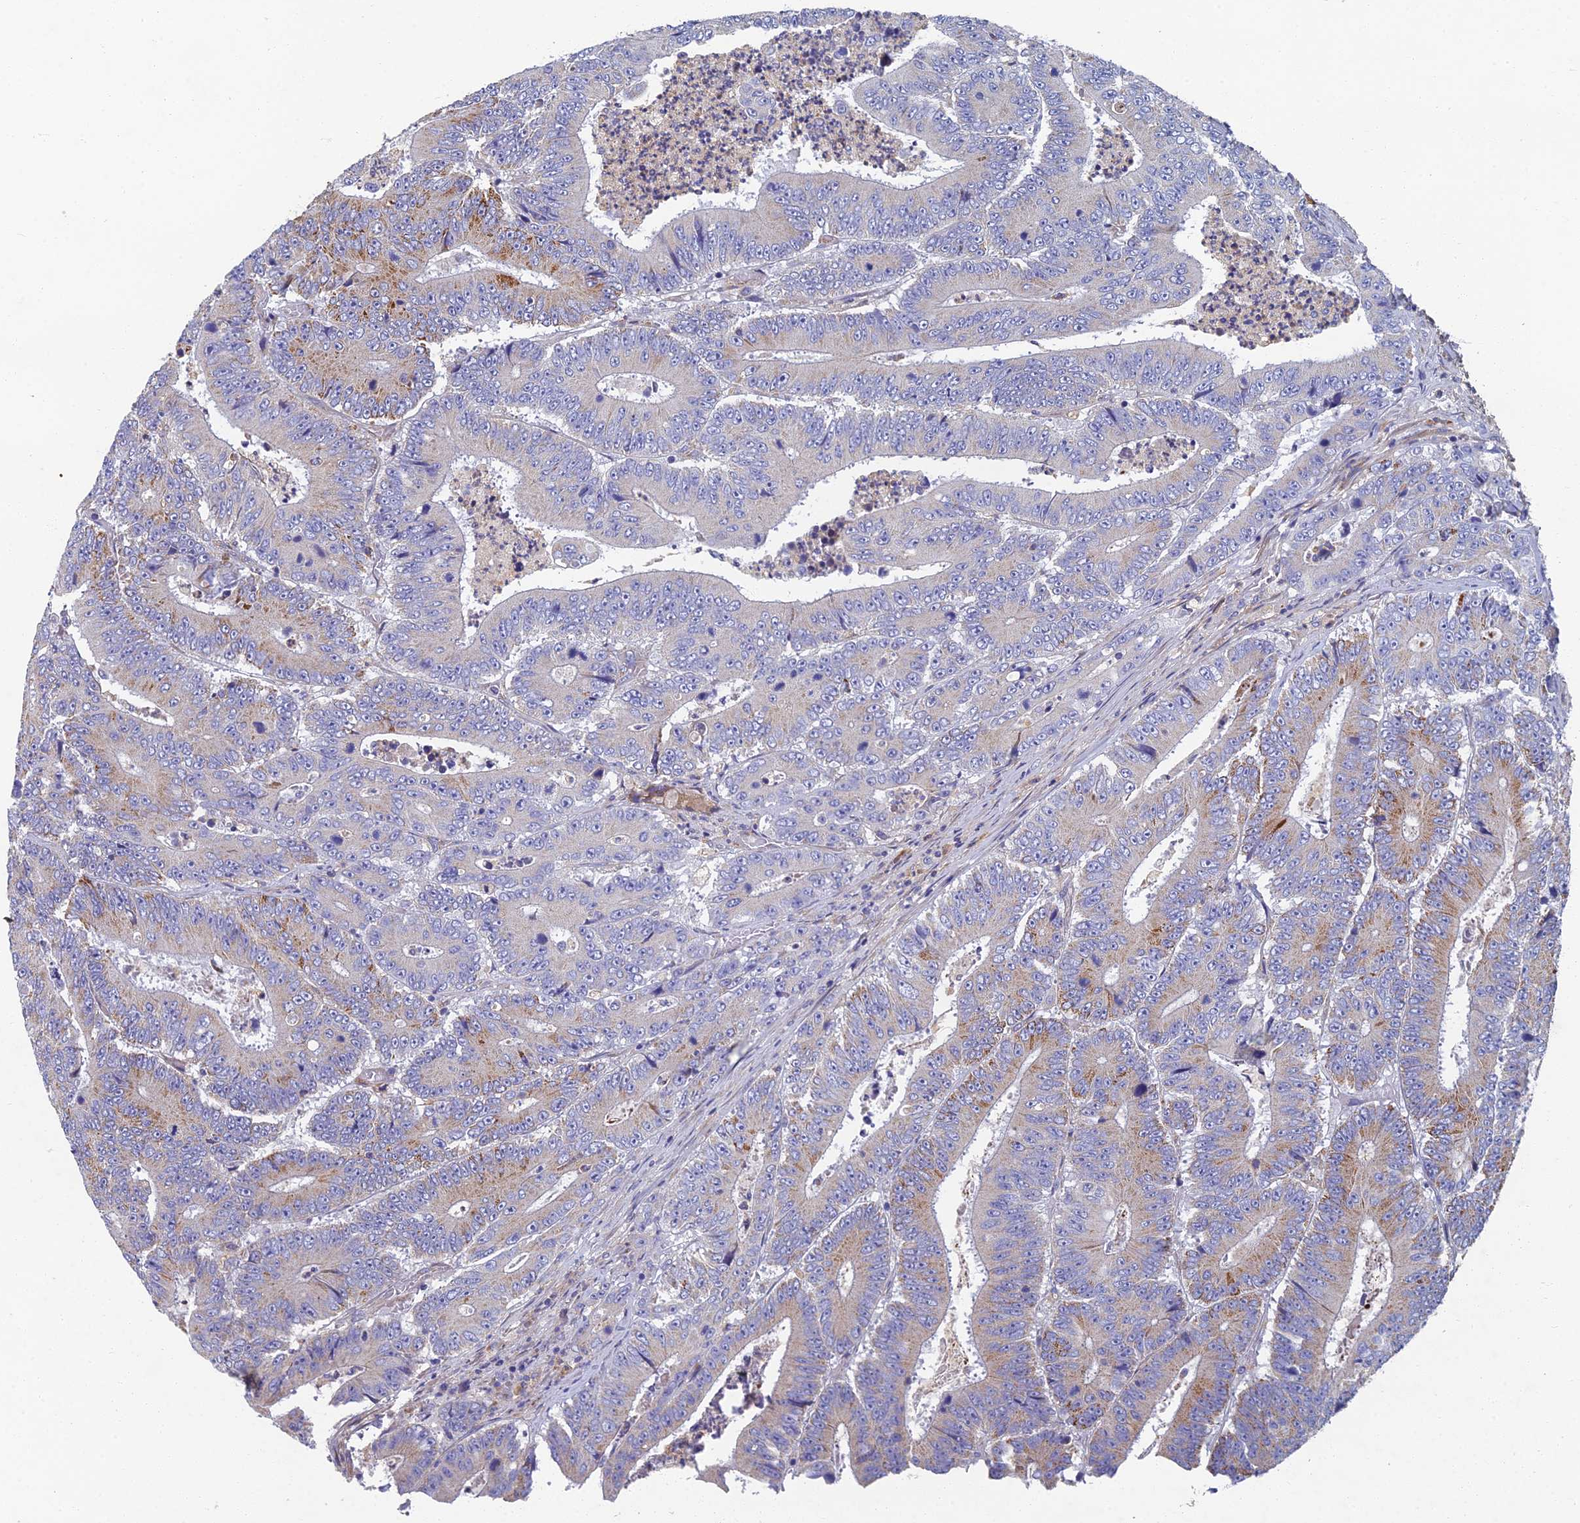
{"staining": {"intensity": "moderate", "quantity": "<25%", "location": "cytoplasmic/membranous"}, "tissue": "colorectal cancer", "cell_type": "Tumor cells", "image_type": "cancer", "snomed": [{"axis": "morphology", "description": "Adenocarcinoma, NOS"}, {"axis": "topography", "description": "Colon"}], "caption": "Colorectal cancer (adenocarcinoma) tissue shows moderate cytoplasmic/membranous expression in about <25% of tumor cells", "gene": "RNASEK", "patient": {"sex": "male", "age": 83}}